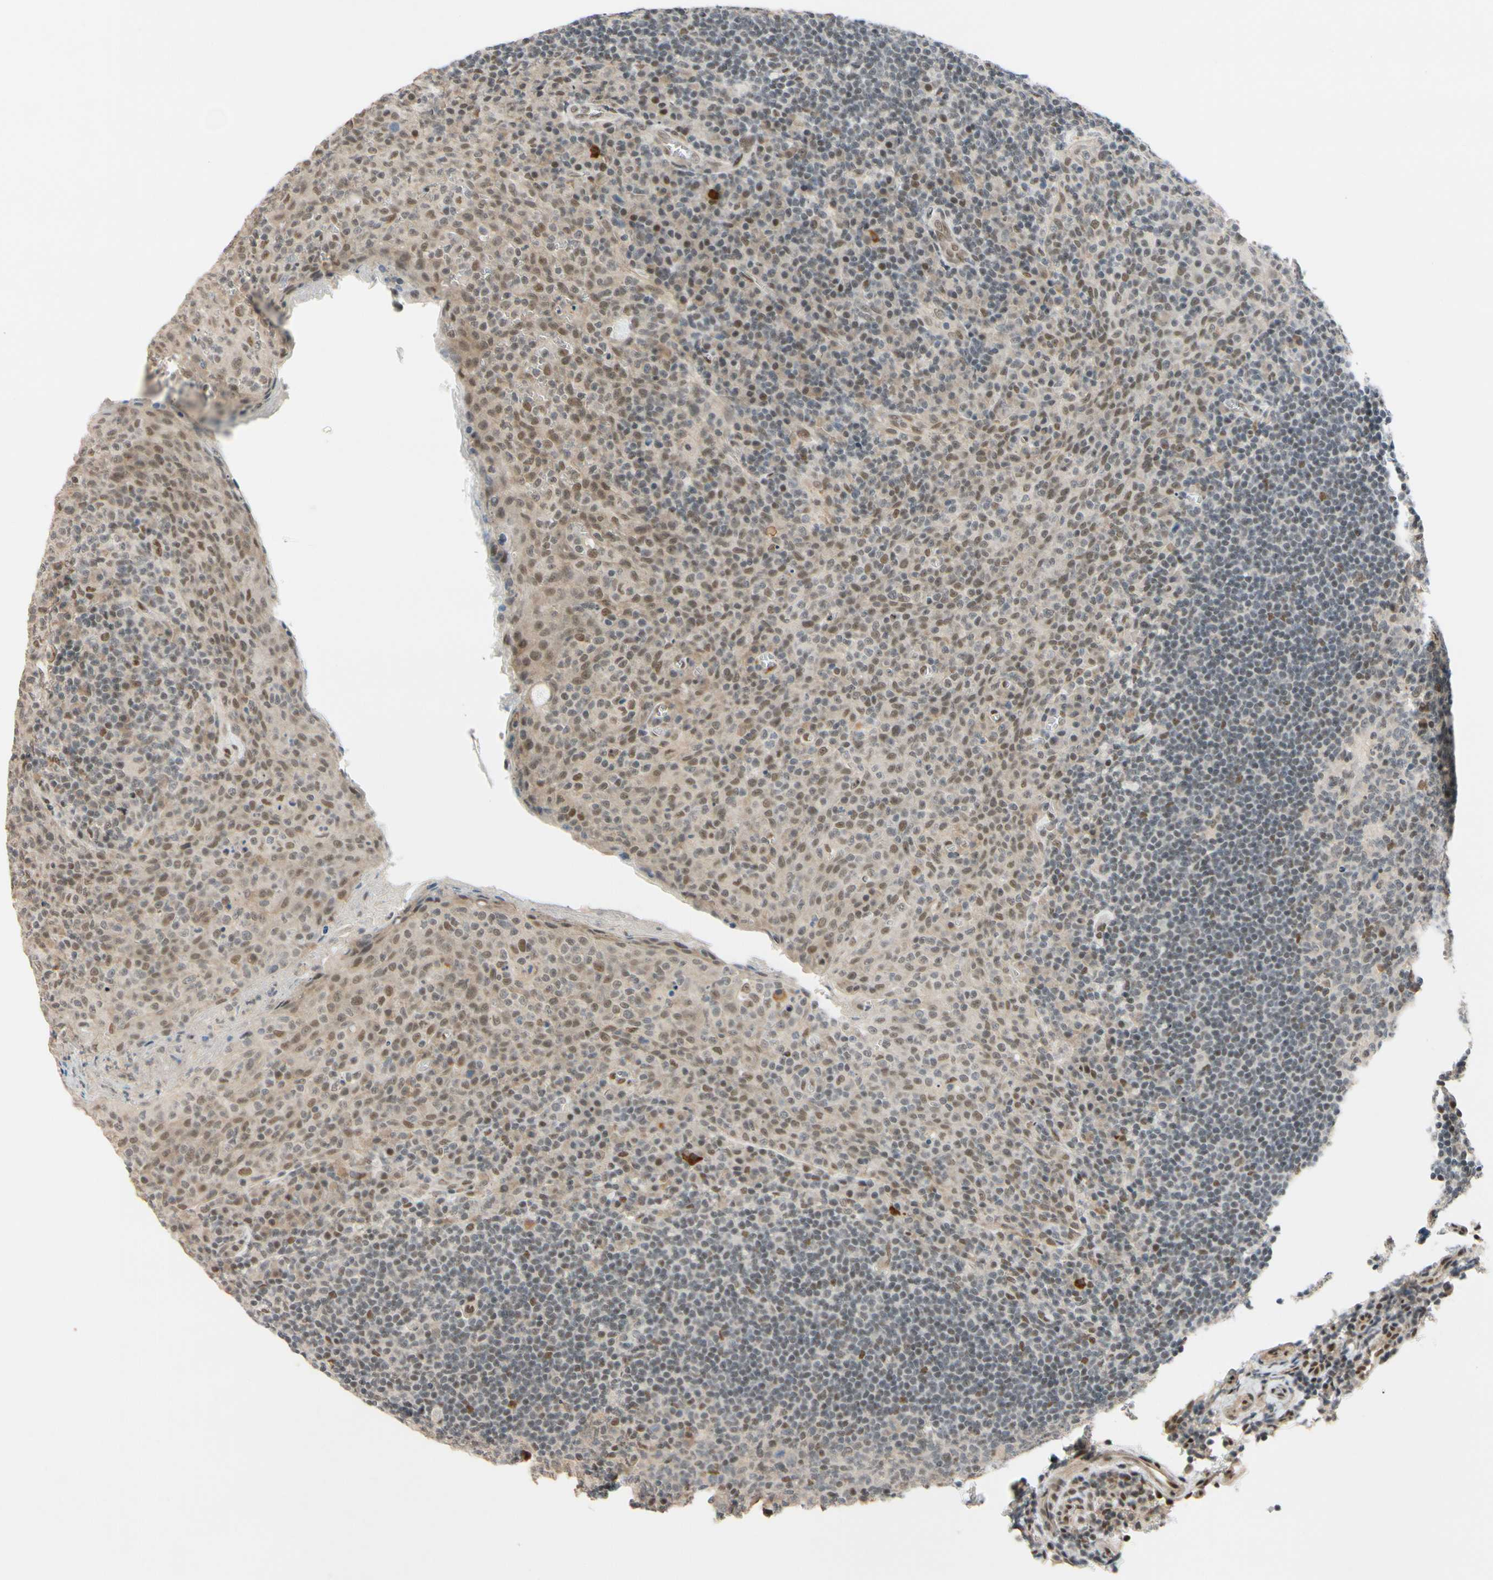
{"staining": {"intensity": "moderate", "quantity": "<25%", "location": "nuclear"}, "tissue": "tonsil", "cell_type": "Germinal center cells", "image_type": "normal", "snomed": [{"axis": "morphology", "description": "Normal tissue, NOS"}, {"axis": "topography", "description": "Tonsil"}], "caption": "Human tonsil stained with a brown dye demonstrates moderate nuclear positive expression in approximately <25% of germinal center cells.", "gene": "TAF4", "patient": {"sex": "male", "age": 17}}